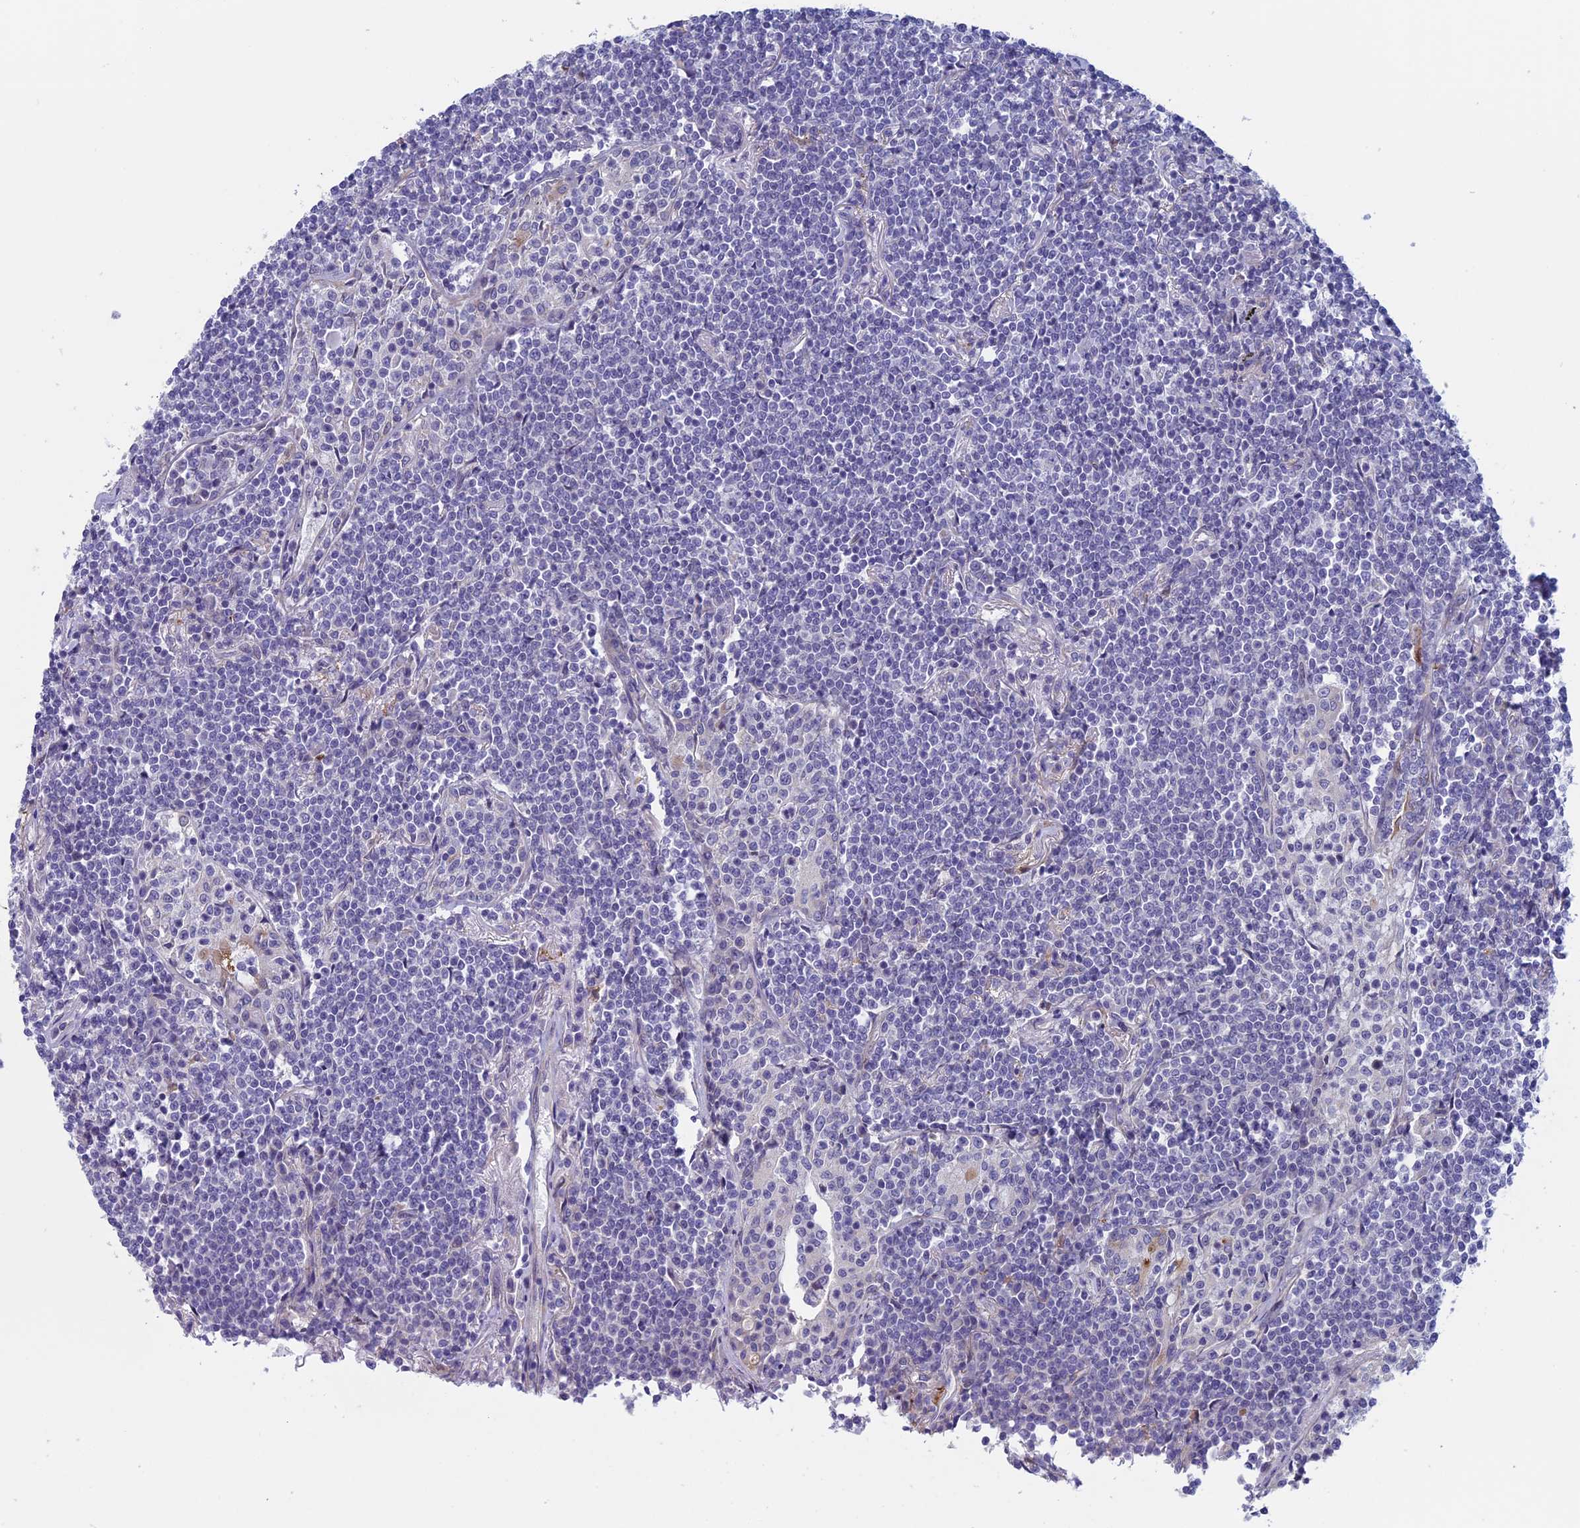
{"staining": {"intensity": "negative", "quantity": "none", "location": "none"}, "tissue": "lymphoma", "cell_type": "Tumor cells", "image_type": "cancer", "snomed": [{"axis": "morphology", "description": "Malignant lymphoma, non-Hodgkin's type, Low grade"}, {"axis": "topography", "description": "Lung"}], "caption": "High power microscopy image of an immunohistochemistry histopathology image of malignant lymphoma, non-Hodgkin's type (low-grade), revealing no significant staining in tumor cells. (Immunohistochemistry, brightfield microscopy, high magnification).", "gene": "CNOT6L", "patient": {"sex": "female", "age": 71}}